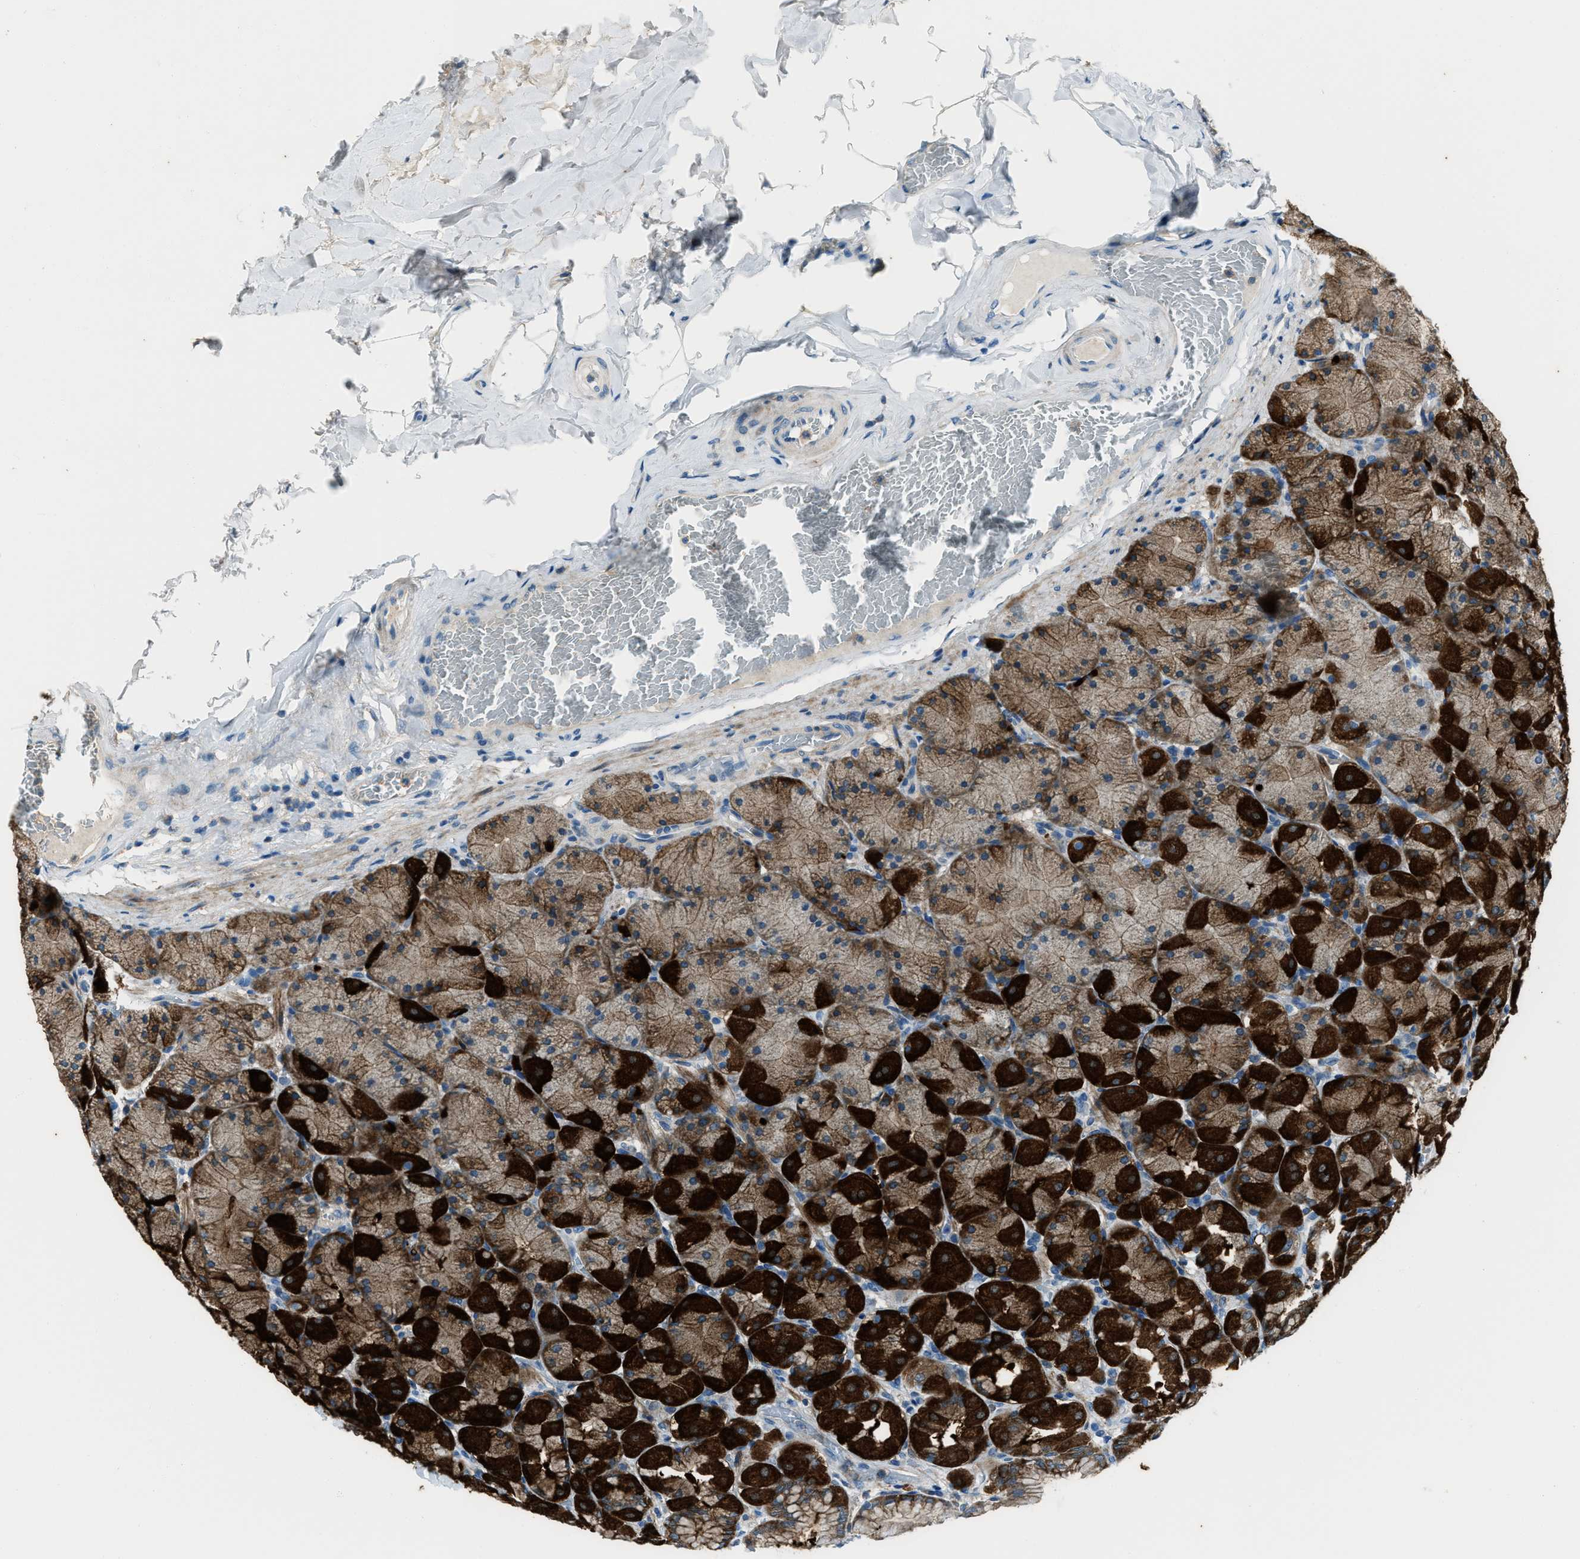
{"staining": {"intensity": "strong", "quantity": ">75%", "location": "cytoplasmic/membranous"}, "tissue": "stomach", "cell_type": "Glandular cells", "image_type": "normal", "snomed": [{"axis": "morphology", "description": "Normal tissue, NOS"}, {"axis": "topography", "description": "Stomach, upper"}], "caption": "About >75% of glandular cells in unremarkable human stomach display strong cytoplasmic/membranous protein staining as visualized by brown immunohistochemical staining.", "gene": "SVIL", "patient": {"sex": "female", "age": 56}}